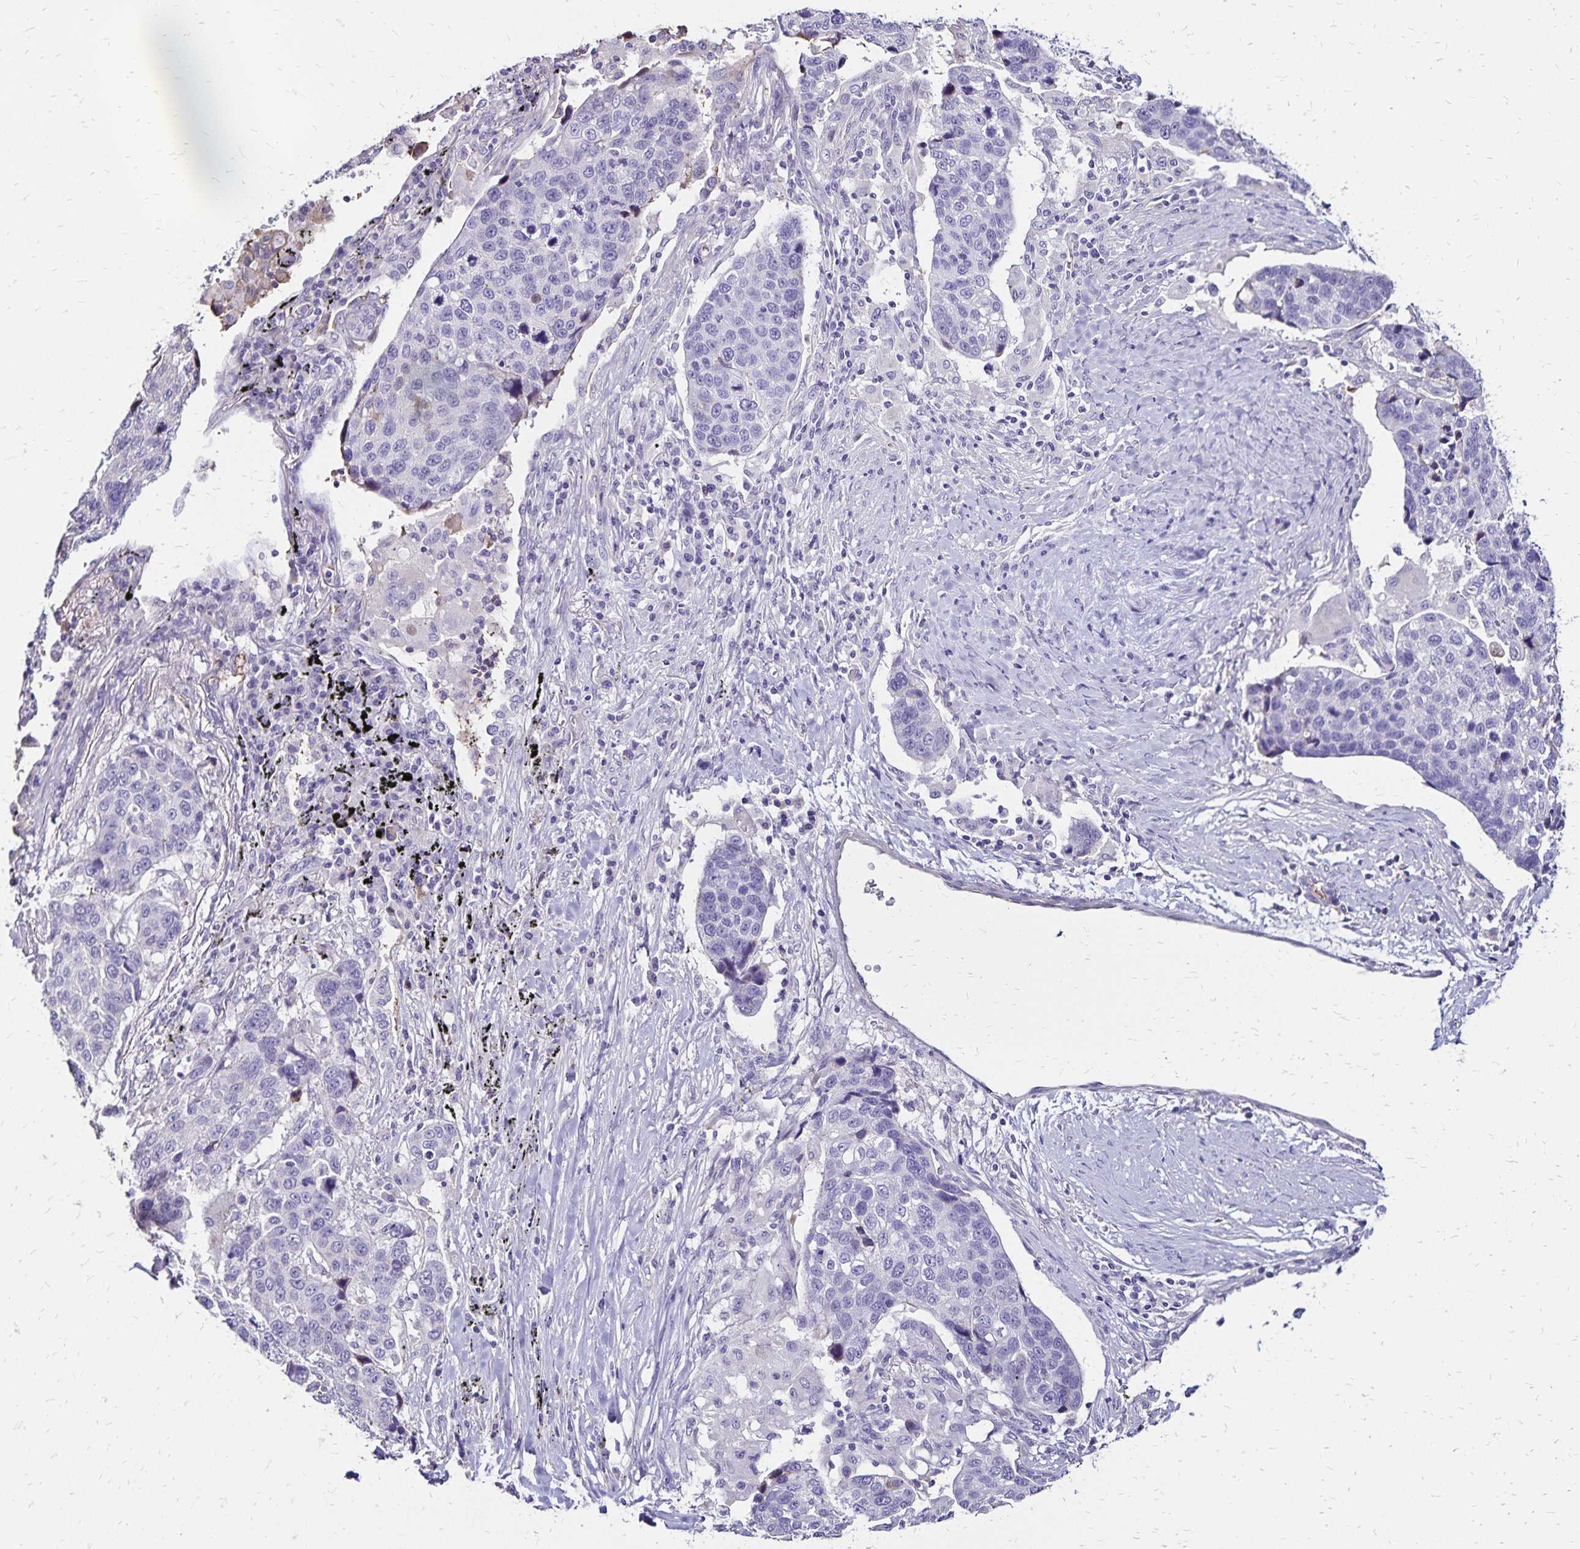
{"staining": {"intensity": "negative", "quantity": "none", "location": "none"}, "tissue": "lung cancer", "cell_type": "Tumor cells", "image_type": "cancer", "snomed": [{"axis": "morphology", "description": "Squamous cell carcinoma, NOS"}, {"axis": "topography", "description": "Lymph node"}, {"axis": "topography", "description": "Lung"}], "caption": "Tumor cells show no significant positivity in lung cancer (squamous cell carcinoma).", "gene": "KISS1", "patient": {"sex": "male", "age": 61}}